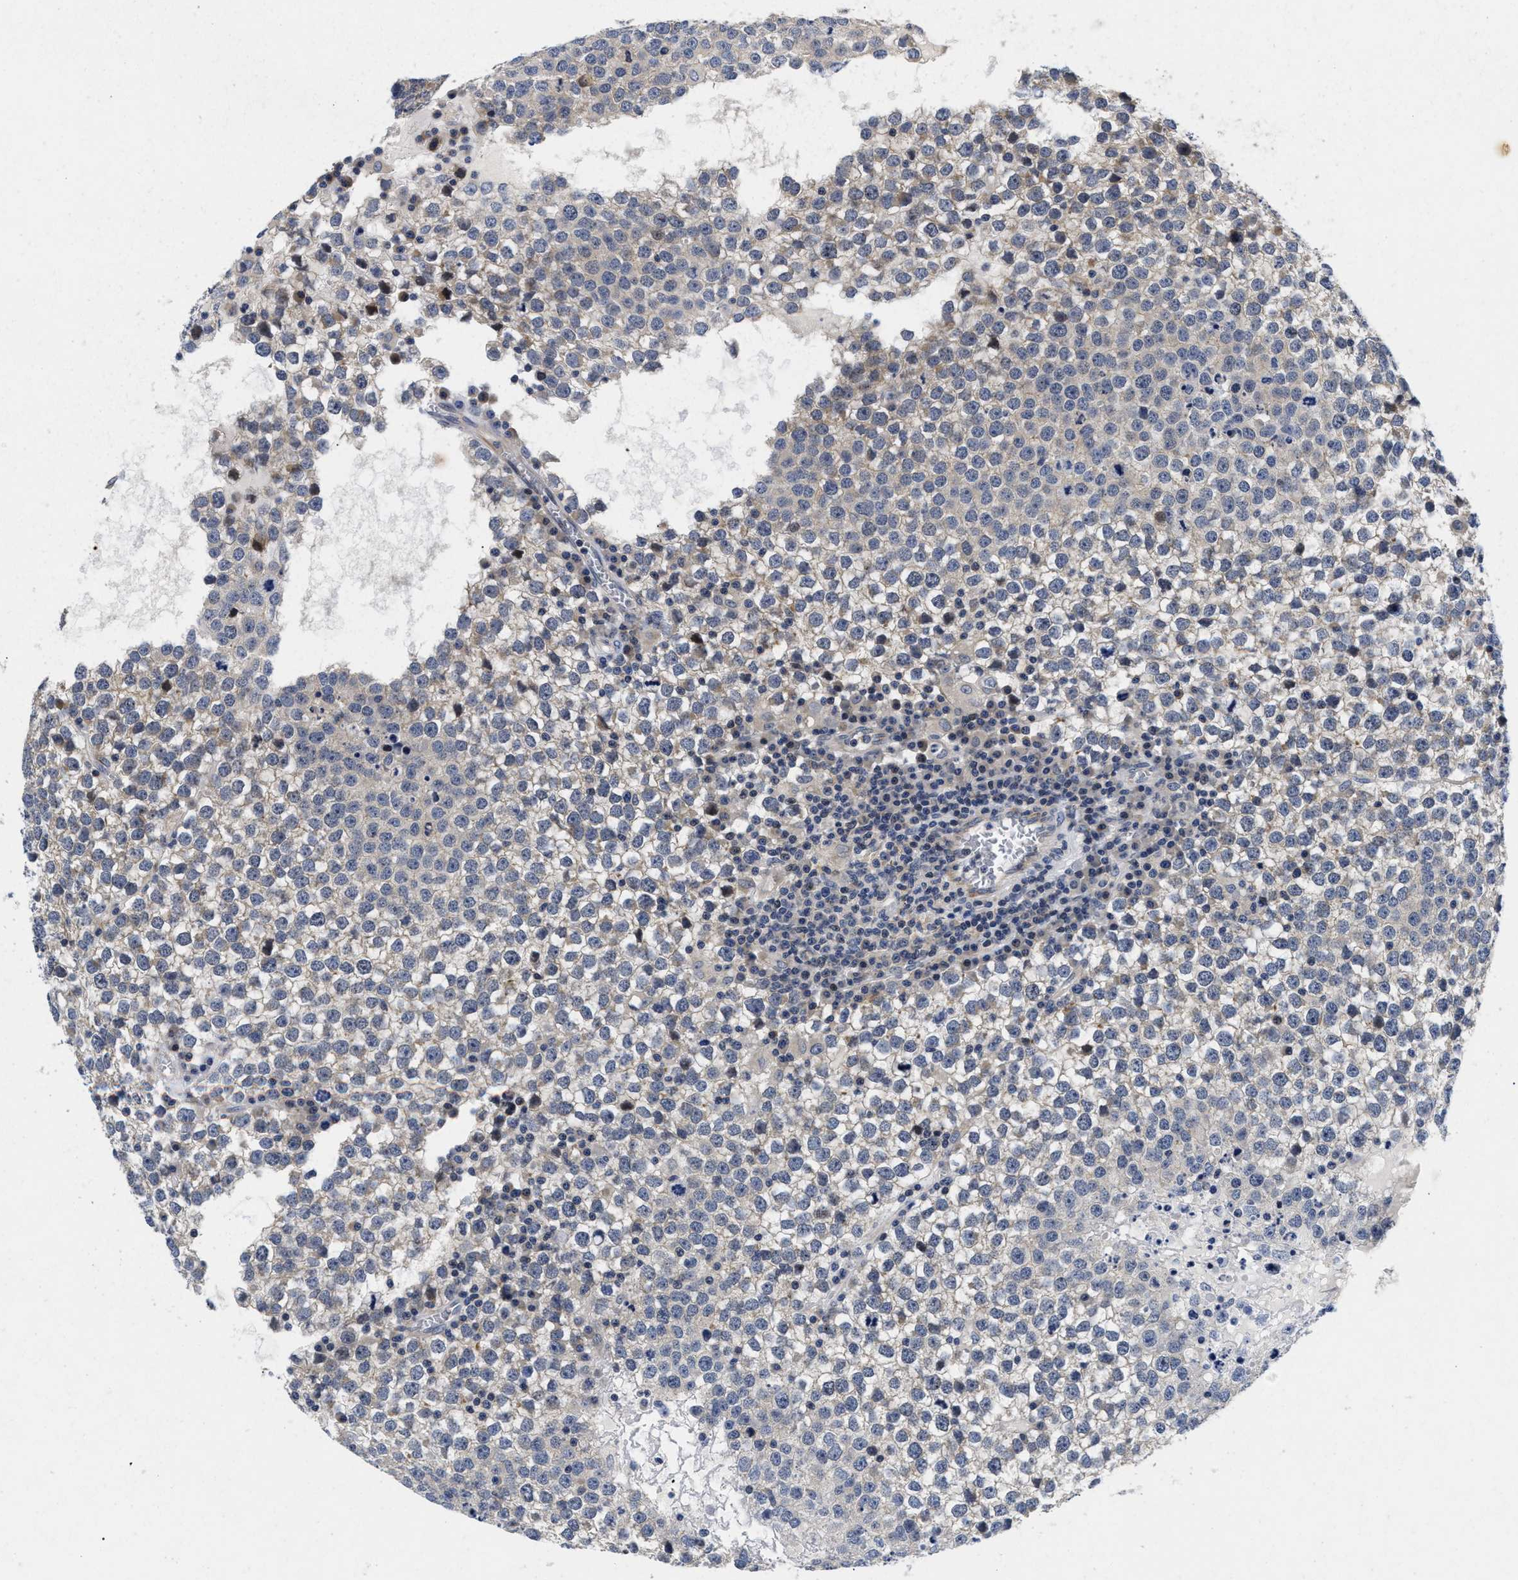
{"staining": {"intensity": "negative", "quantity": "none", "location": "none"}, "tissue": "testis cancer", "cell_type": "Tumor cells", "image_type": "cancer", "snomed": [{"axis": "morphology", "description": "Seminoma, NOS"}, {"axis": "topography", "description": "Testis"}], "caption": "The histopathology image reveals no staining of tumor cells in testis cancer. (DAB immunohistochemistry with hematoxylin counter stain).", "gene": "LAD1", "patient": {"sex": "male", "age": 65}}